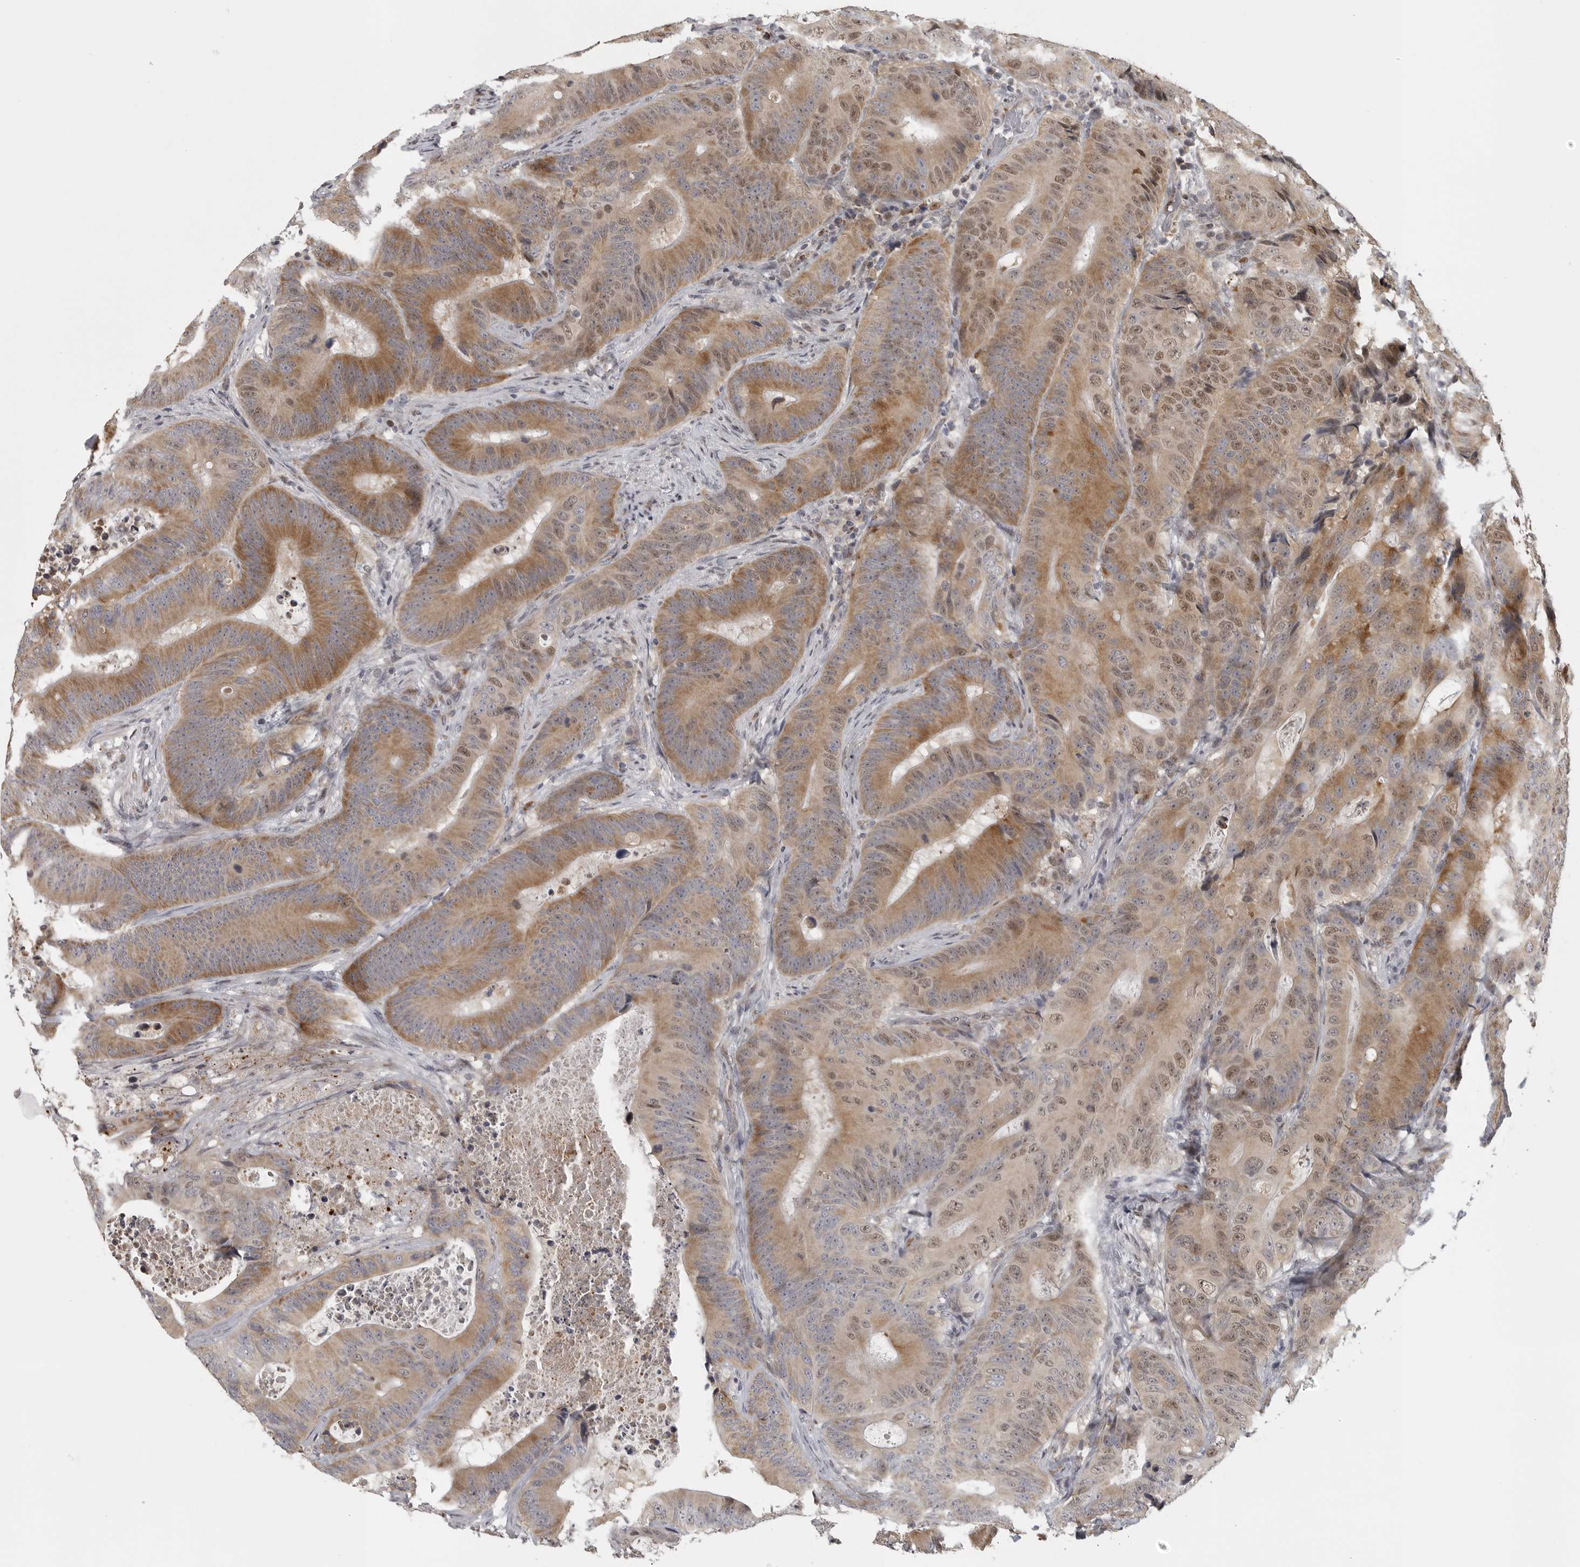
{"staining": {"intensity": "moderate", "quantity": ">75%", "location": "cytoplasmic/membranous,nuclear"}, "tissue": "colorectal cancer", "cell_type": "Tumor cells", "image_type": "cancer", "snomed": [{"axis": "morphology", "description": "Adenocarcinoma, NOS"}, {"axis": "topography", "description": "Colon"}], "caption": "Human colorectal cancer (adenocarcinoma) stained with a protein marker shows moderate staining in tumor cells.", "gene": "POLE2", "patient": {"sex": "male", "age": 83}}